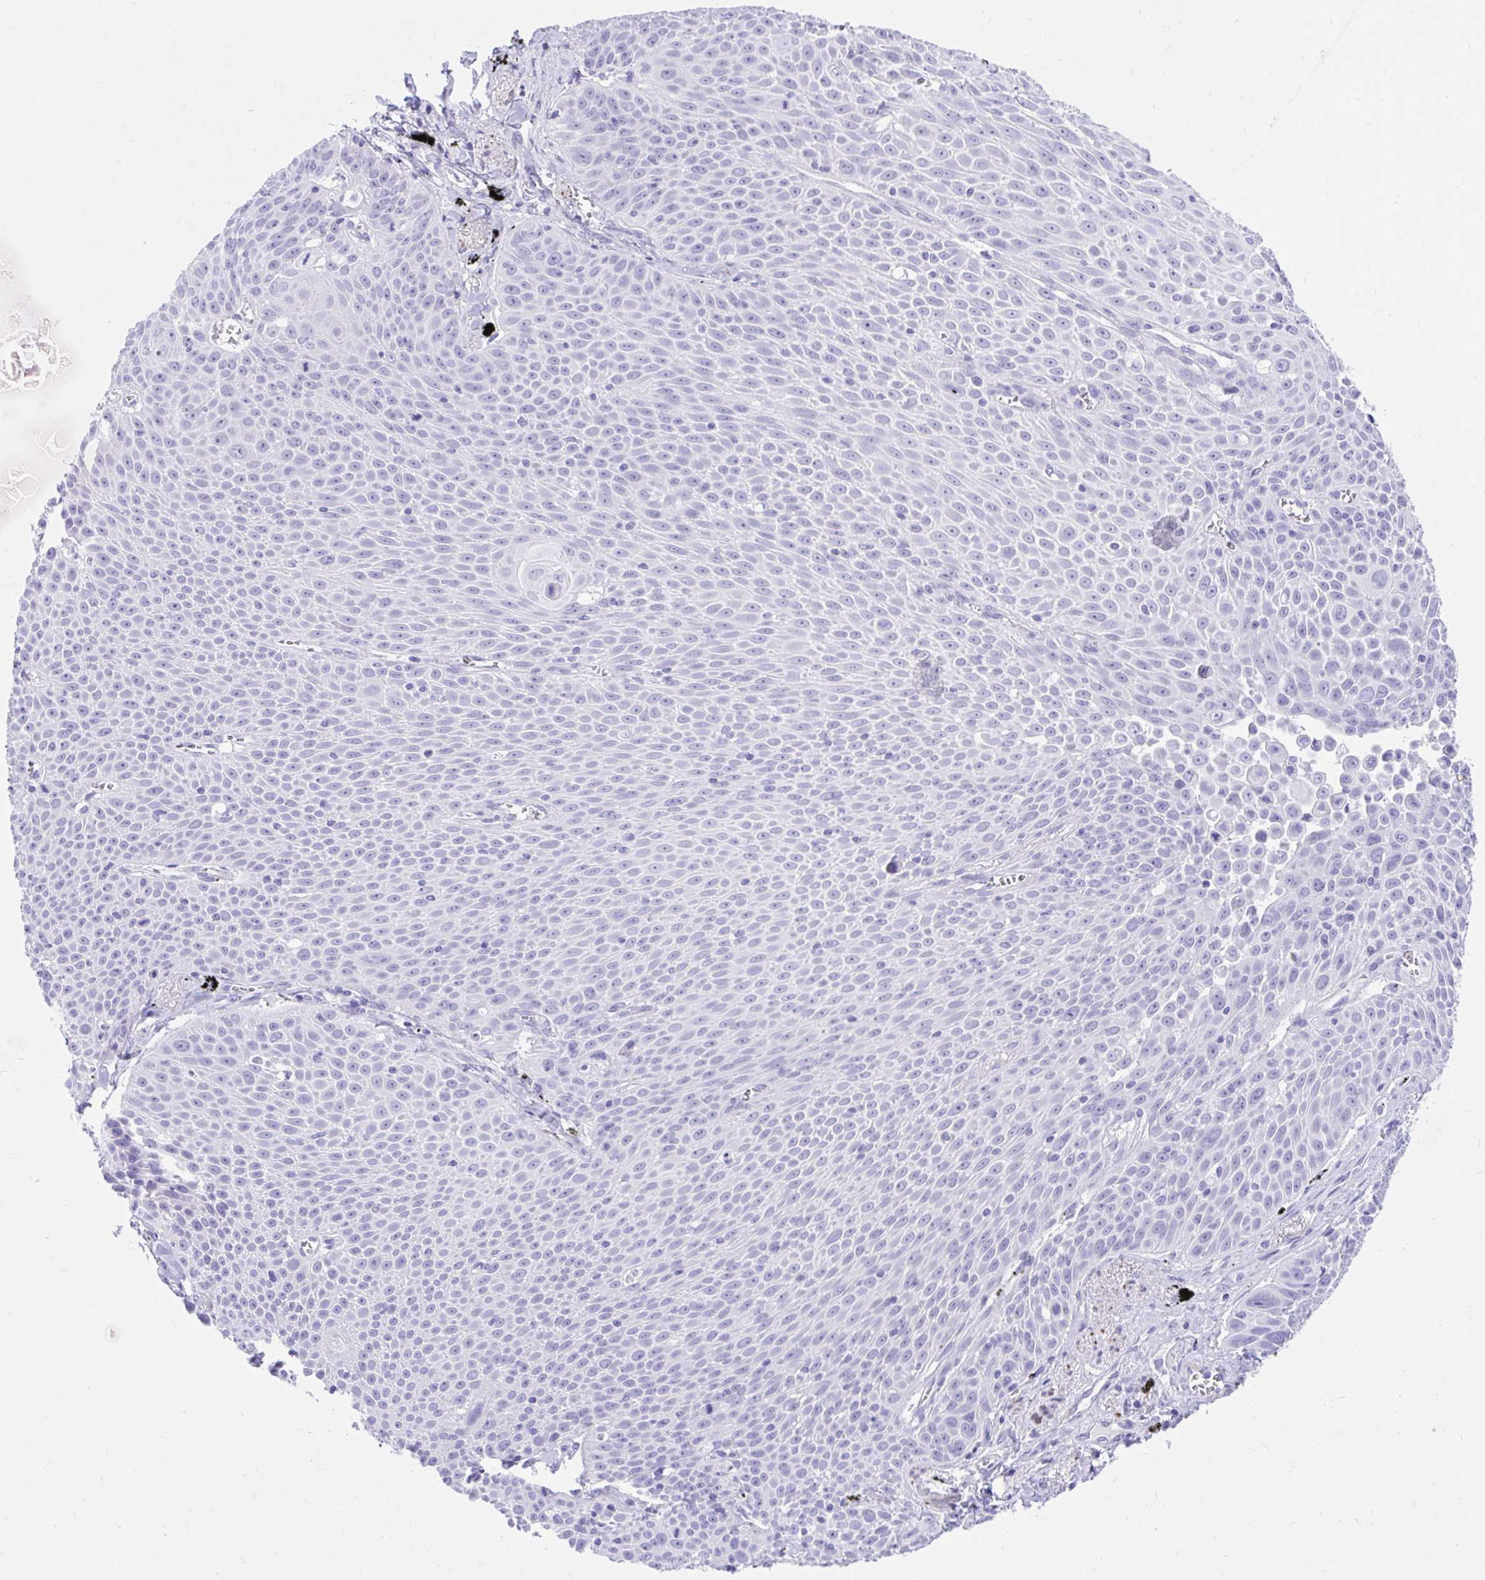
{"staining": {"intensity": "negative", "quantity": "none", "location": "none"}, "tissue": "lung cancer", "cell_type": "Tumor cells", "image_type": "cancer", "snomed": [{"axis": "morphology", "description": "Squamous cell carcinoma, NOS"}, {"axis": "morphology", "description": "Squamous cell carcinoma, metastatic, NOS"}, {"axis": "topography", "description": "Lymph node"}, {"axis": "topography", "description": "Lung"}], "caption": "Tumor cells show no significant expression in lung cancer.", "gene": "KCNN4", "patient": {"sex": "female", "age": 62}}